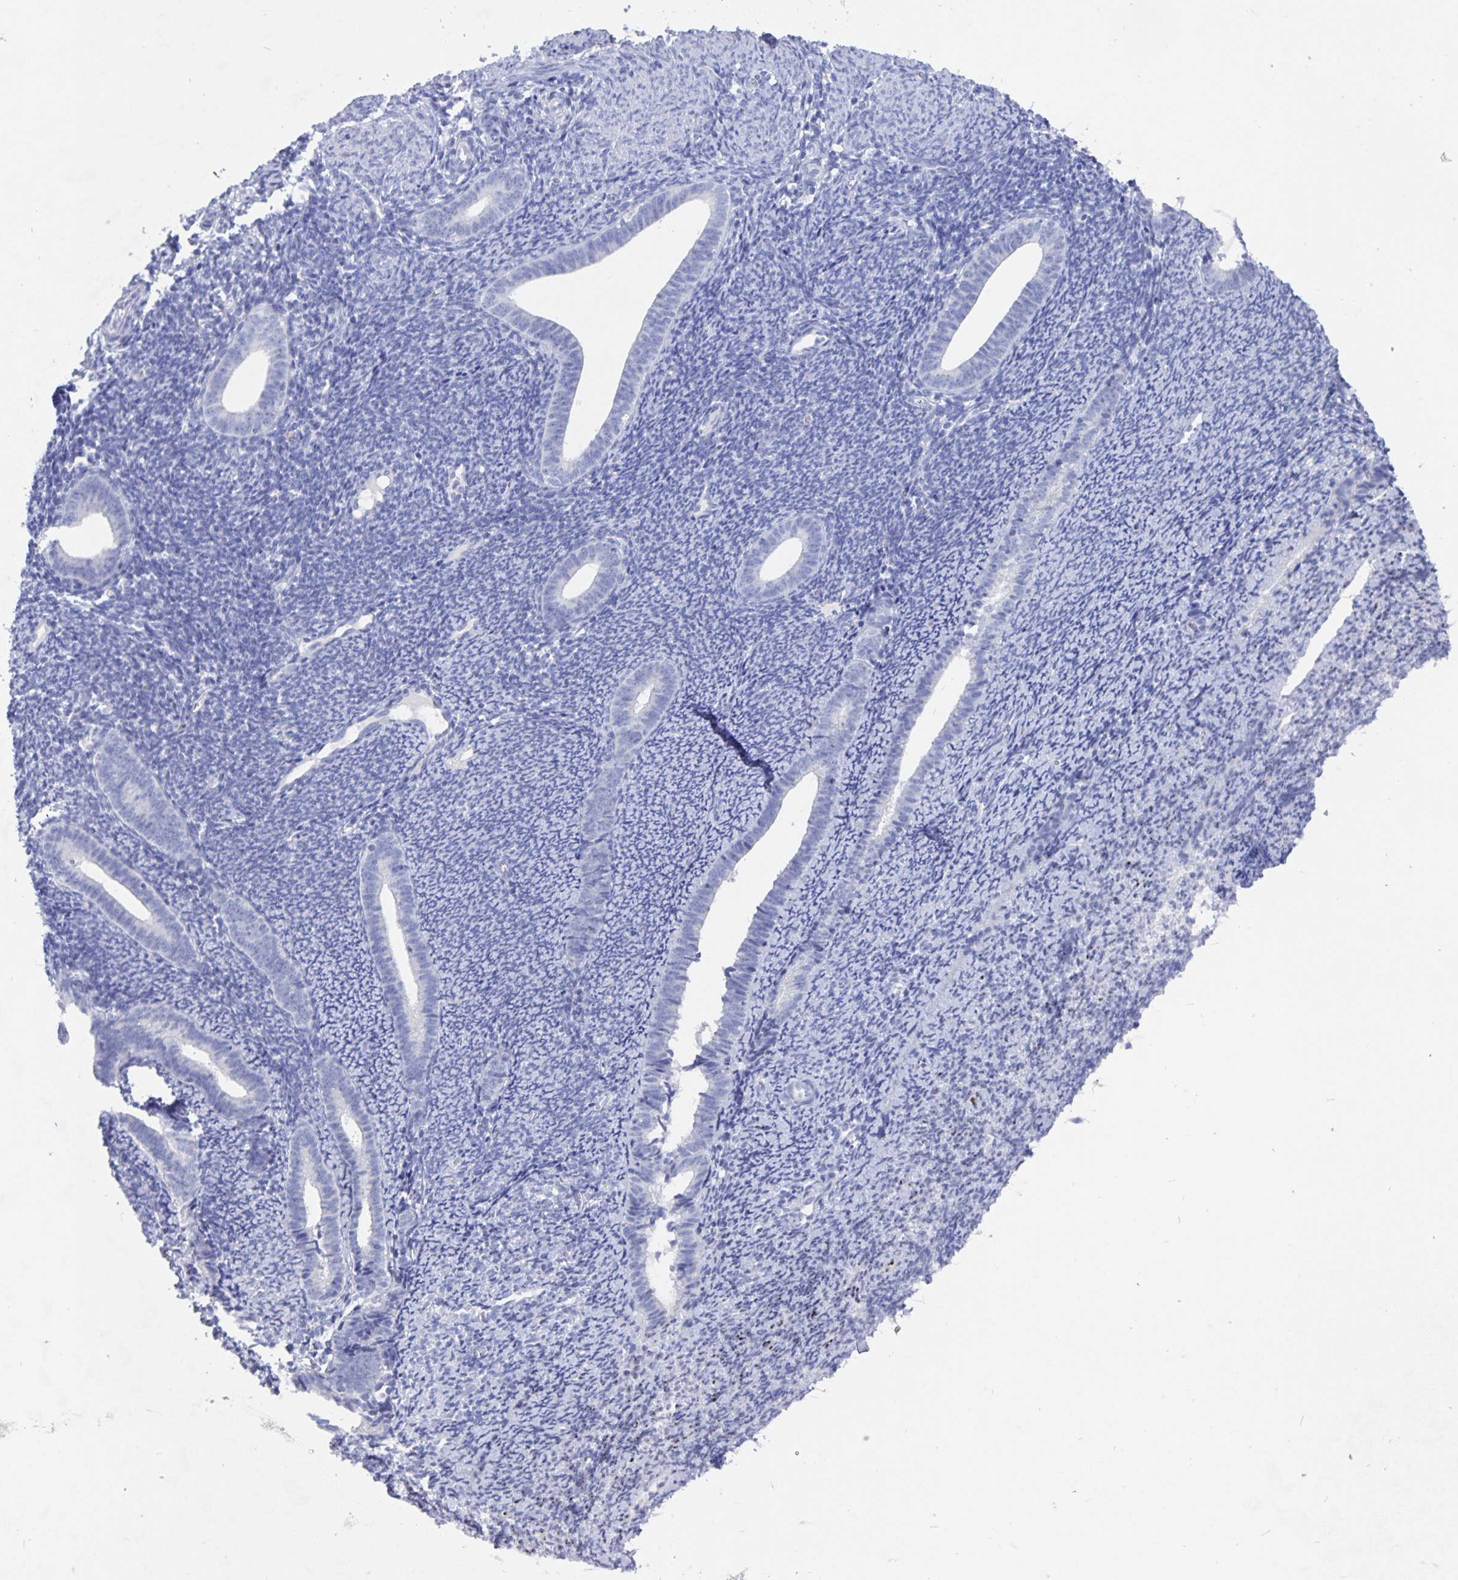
{"staining": {"intensity": "negative", "quantity": "none", "location": "none"}, "tissue": "endometrium", "cell_type": "Cells in endometrial stroma", "image_type": "normal", "snomed": [{"axis": "morphology", "description": "Normal tissue, NOS"}, {"axis": "topography", "description": "Endometrium"}], "caption": "DAB immunohistochemical staining of unremarkable endometrium exhibits no significant expression in cells in endometrial stroma. Brightfield microscopy of IHC stained with DAB (brown) and hematoxylin (blue), captured at high magnification.", "gene": "SMOC1", "patient": {"sex": "female", "age": 39}}